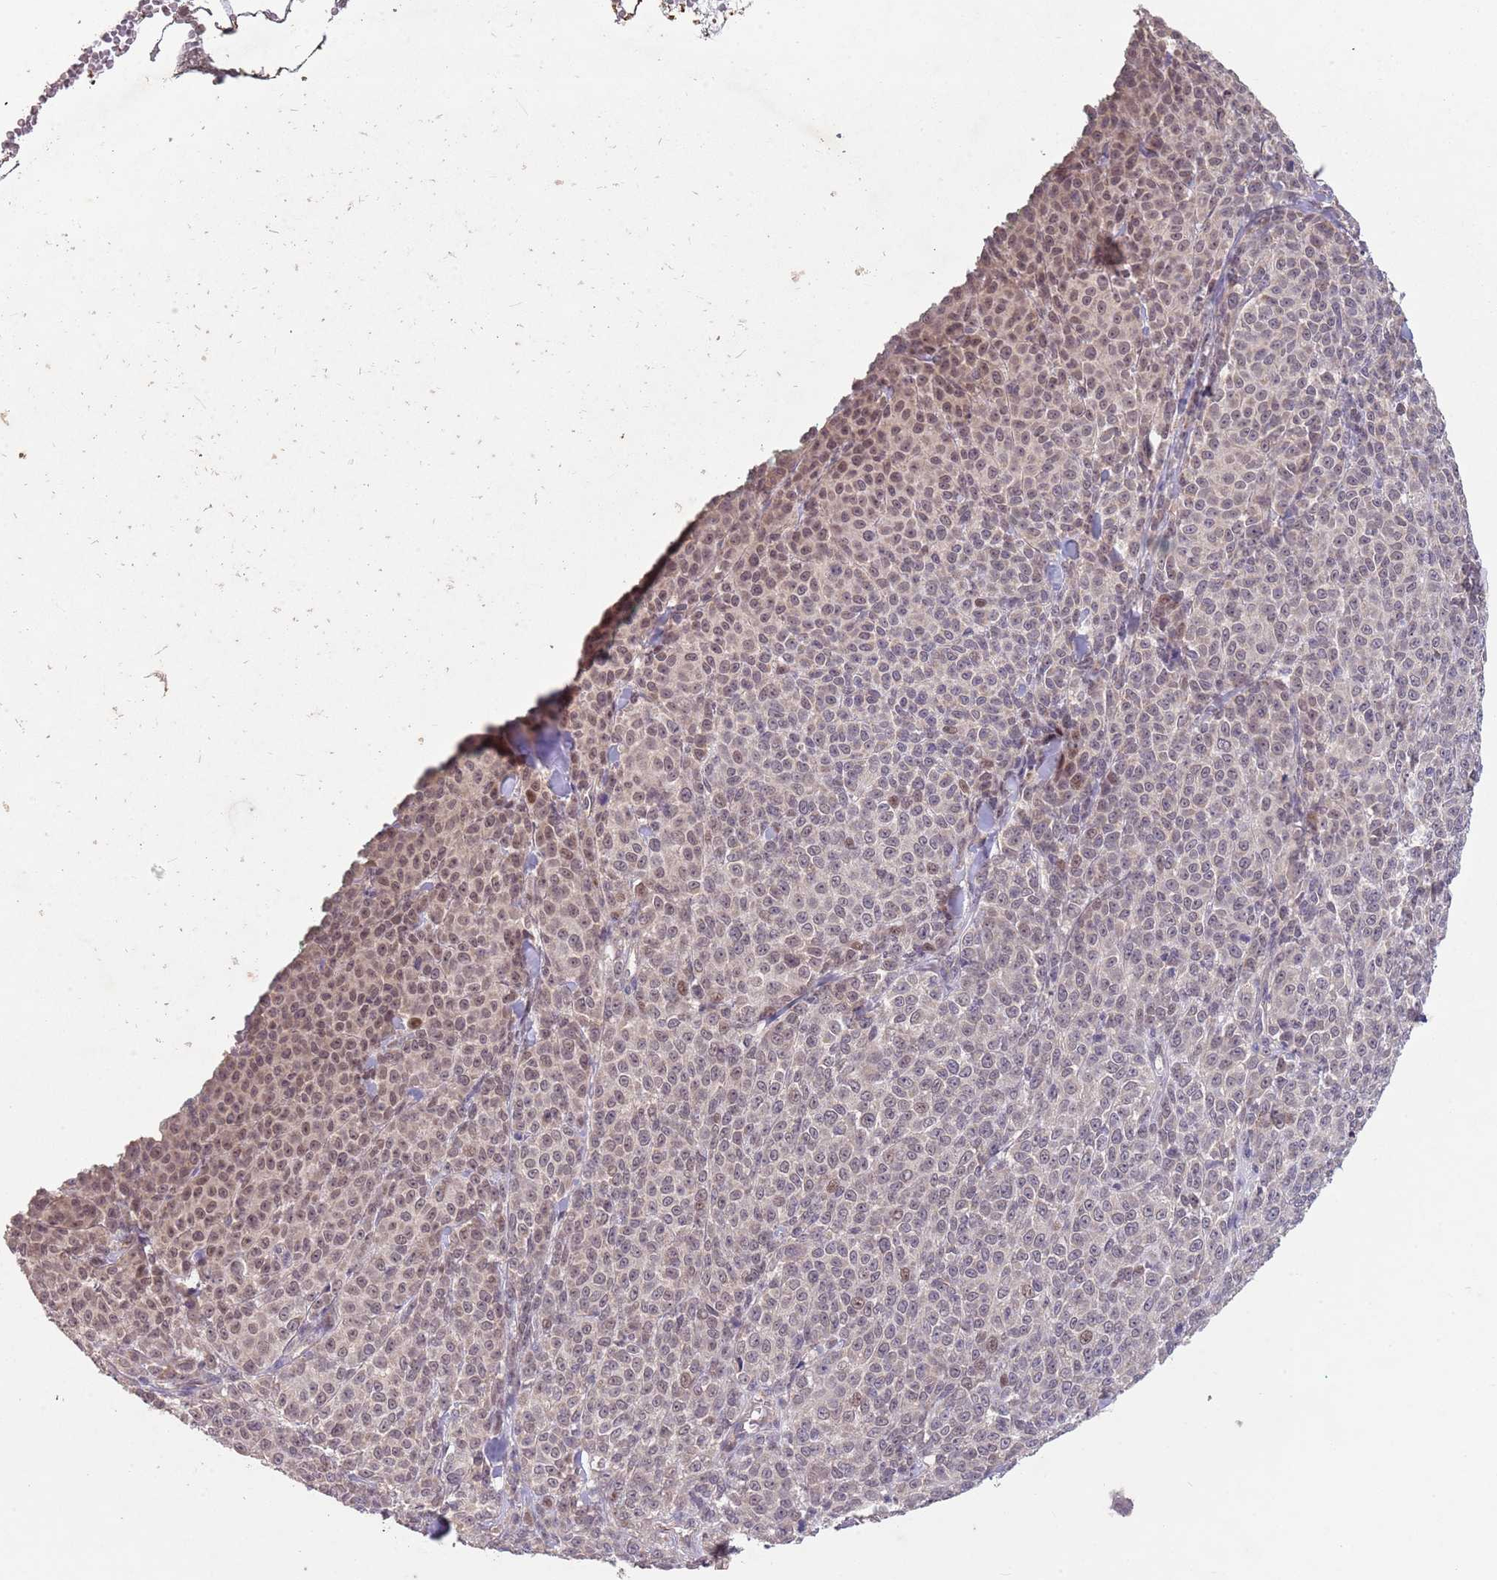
{"staining": {"intensity": "weak", "quantity": "25%-75%", "location": "nuclear"}, "tissue": "melanoma", "cell_type": "Tumor cells", "image_type": "cancer", "snomed": [{"axis": "morphology", "description": "Normal tissue, NOS"}, {"axis": "morphology", "description": "Malignant melanoma, NOS"}, {"axis": "topography", "description": "Skin"}], "caption": "This image displays malignant melanoma stained with immunohistochemistry to label a protein in brown. The nuclear of tumor cells show weak positivity for the protein. Nuclei are counter-stained blue.", "gene": "MEI1", "patient": {"sex": "female", "age": 34}}